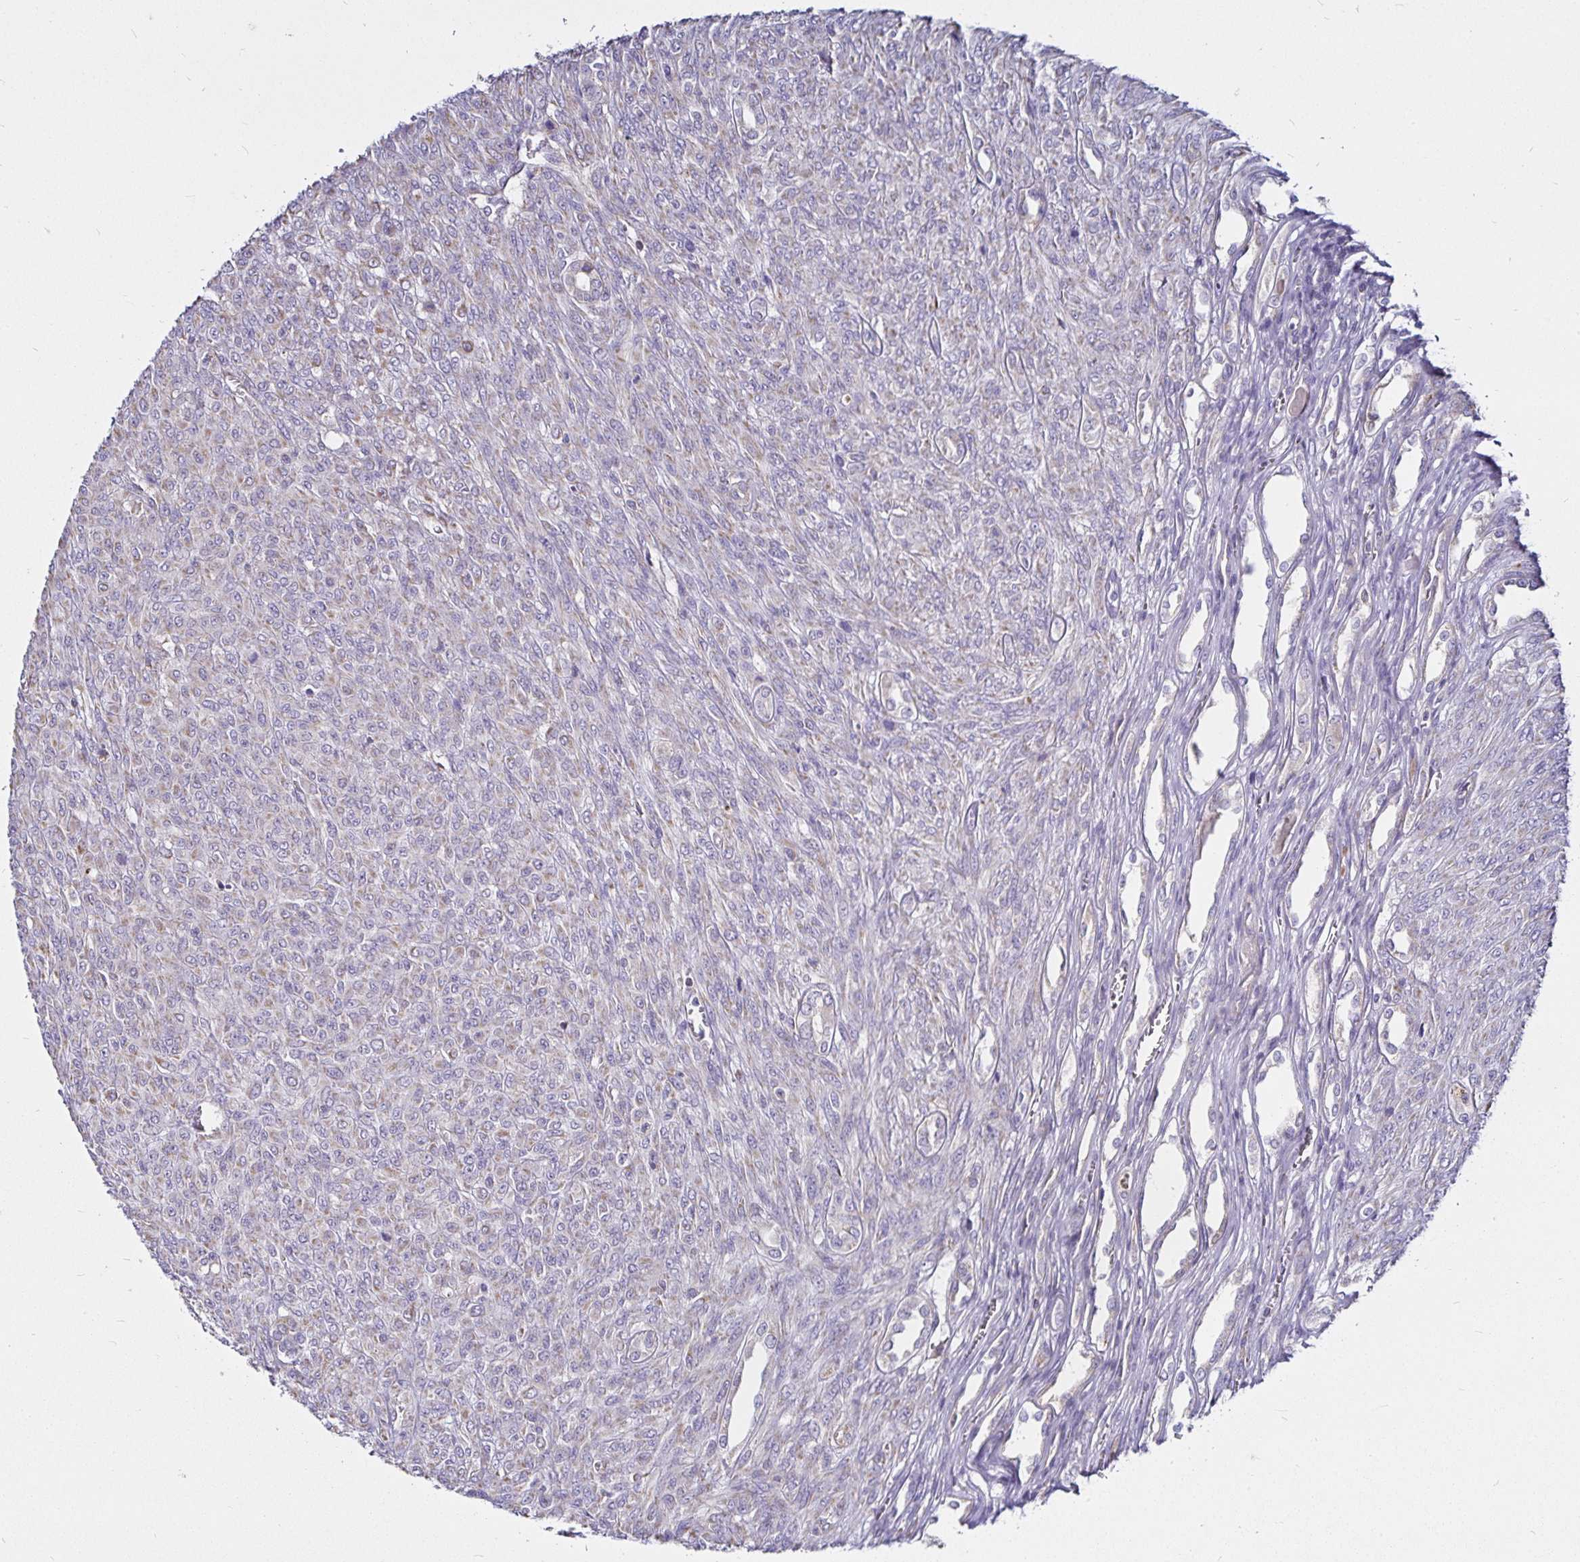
{"staining": {"intensity": "negative", "quantity": "none", "location": "none"}, "tissue": "renal cancer", "cell_type": "Tumor cells", "image_type": "cancer", "snomed": [{"axis": "morphology", "description": "Adenocarcinoma, NOS"}, {"axis": "topography", "description": "Kidney"}], "caption": "Protein analysis of renal cancer exhibits no significant expression in tumor cells.", "gene": "PGAM2", "patient": {"sex": "male", "age": 58}}